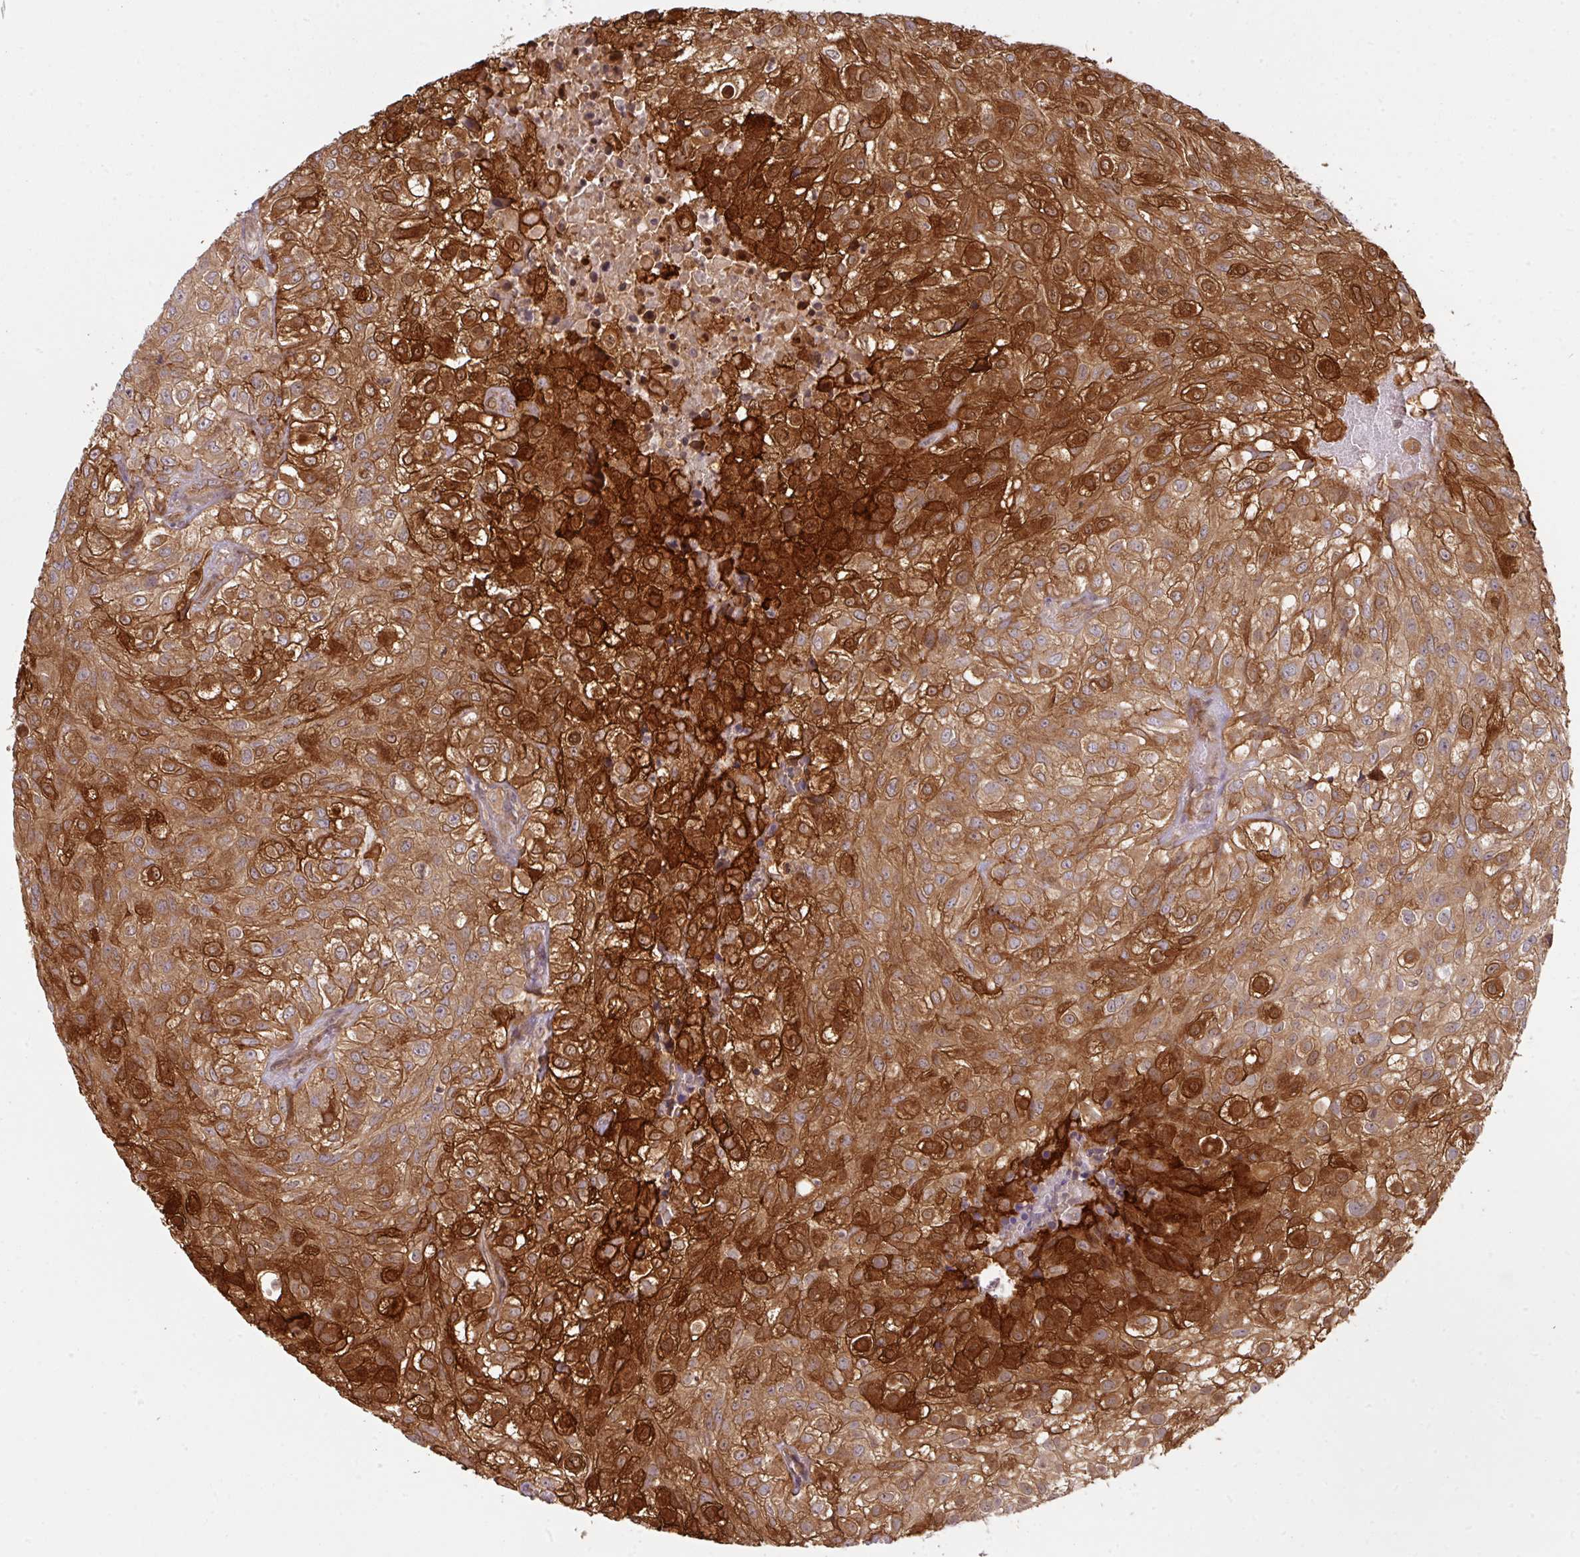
{"staining": {"intensity": "strong", "quantity": ">75%", "location": "cytoplasmic/membranous"}, "tissue": "urothelial cancer", "cell_type": "Tumor cells", "image_type": "cancer", "snomed": [{"axis": "morphology", "description": "Urothelial carcinoma, High grade"}, {"axis": "topography", "description": "Urinary bladder"}], "caption": "This is an image of IHC staining of urothelial cancer, which shows strong positivity in the cytoplasmic/membranous of tumor cells.", "gene": "CYFIP2", "patient": {"sex": "male", "age": 56}}